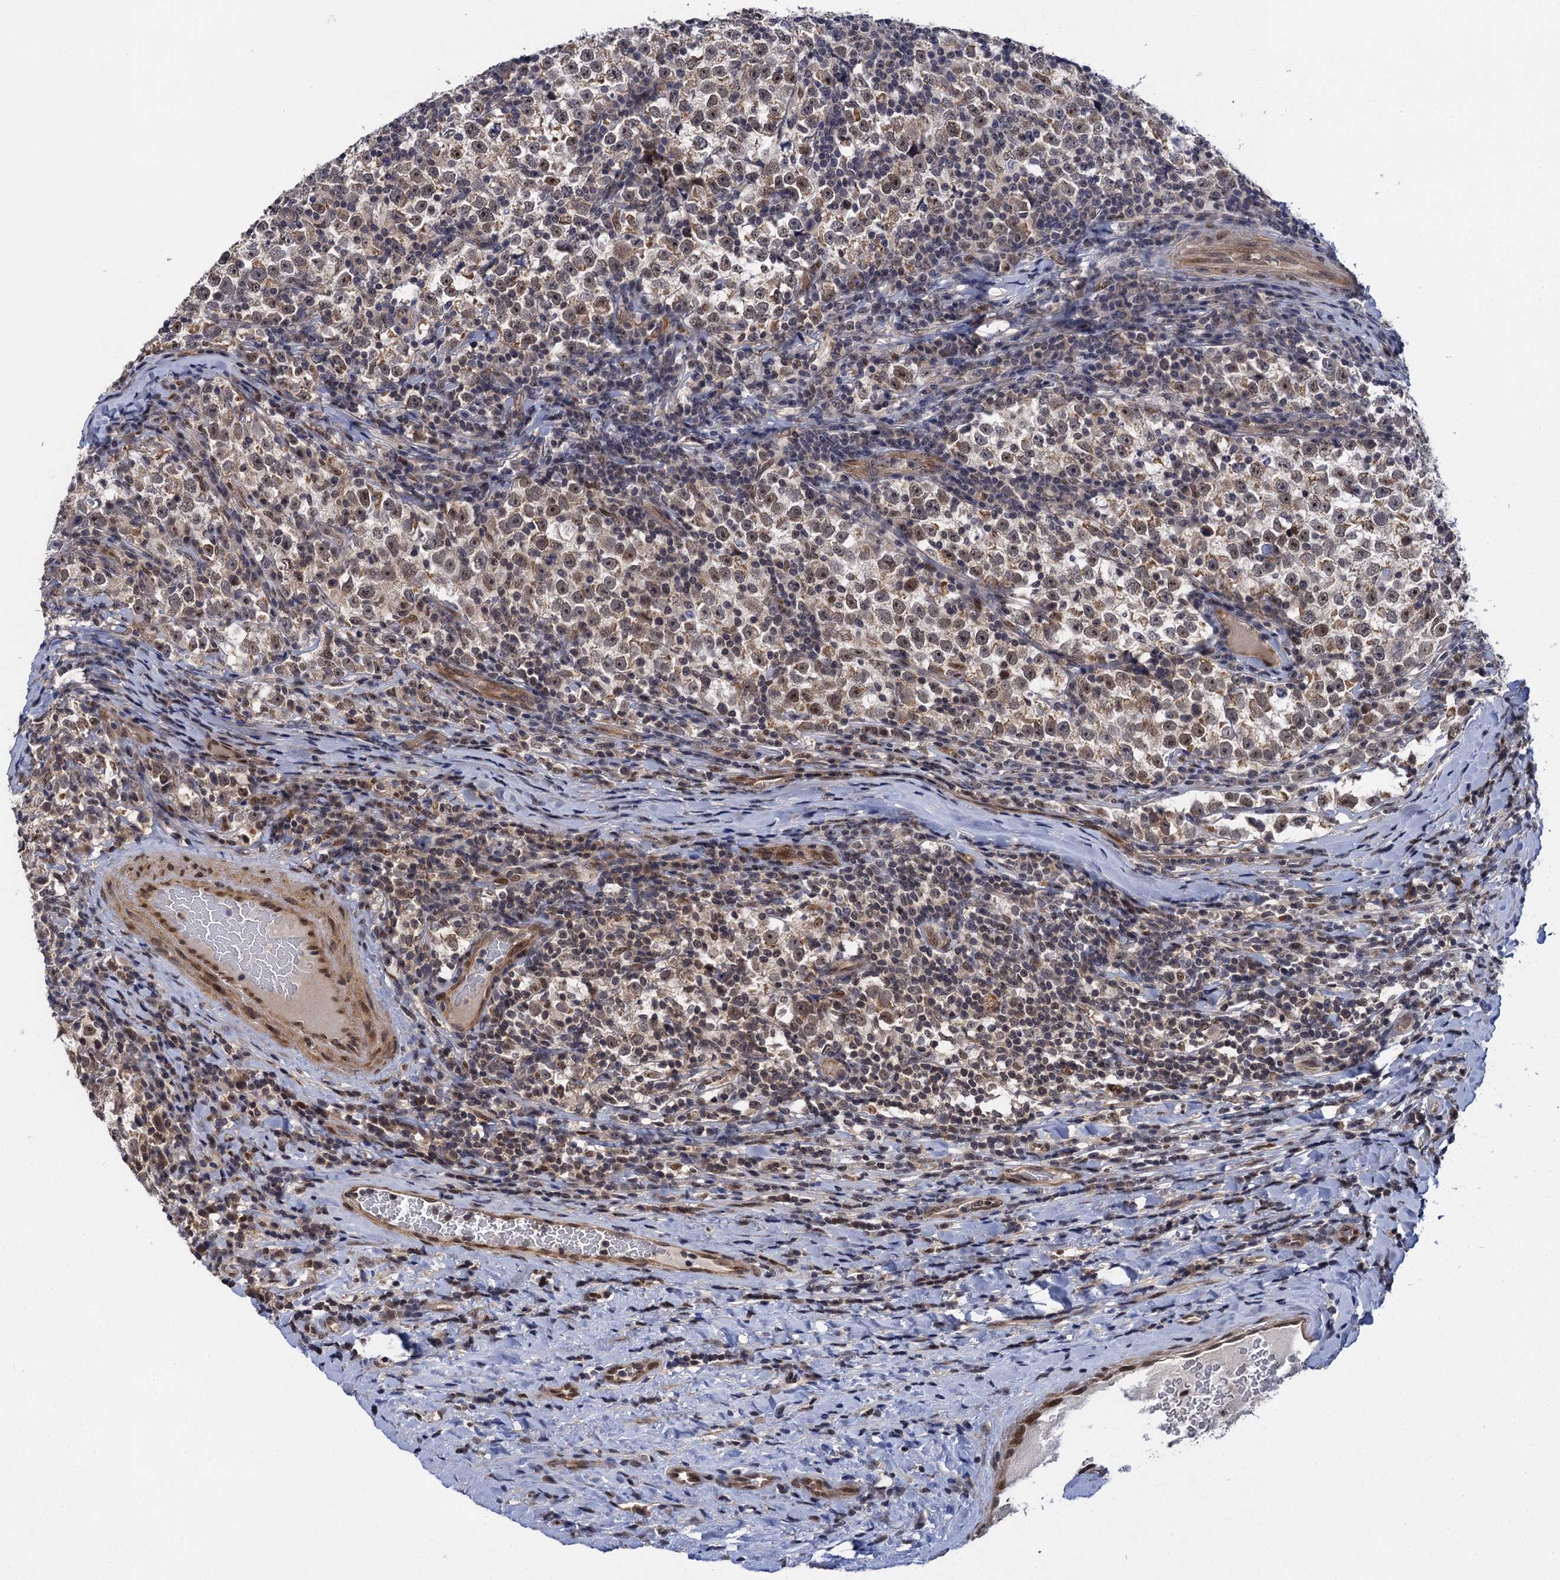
{"staining": {"intensity": "moderate", "quantity": "<25%", "location": "nuclear"}, "tissue": "testis cancer", "cell_type": "Tumor cells", "image_type": "cancer", "snomed": [{"axis": "morphology", "description": "Normal tissue, NOS"}, {"axis": "morphology", "description": "Seminoma, NOS"}, {"axis": "topography", "description": "Testis"}], "caption": "This histopathology image exhibits immunohistochemistry staining of seminoma (testis), with low moderate nuclear expression in approximately <25% of tumor cells.", "gene": "ZAR1L", "patient": {"sex": "male", "age": 43}}